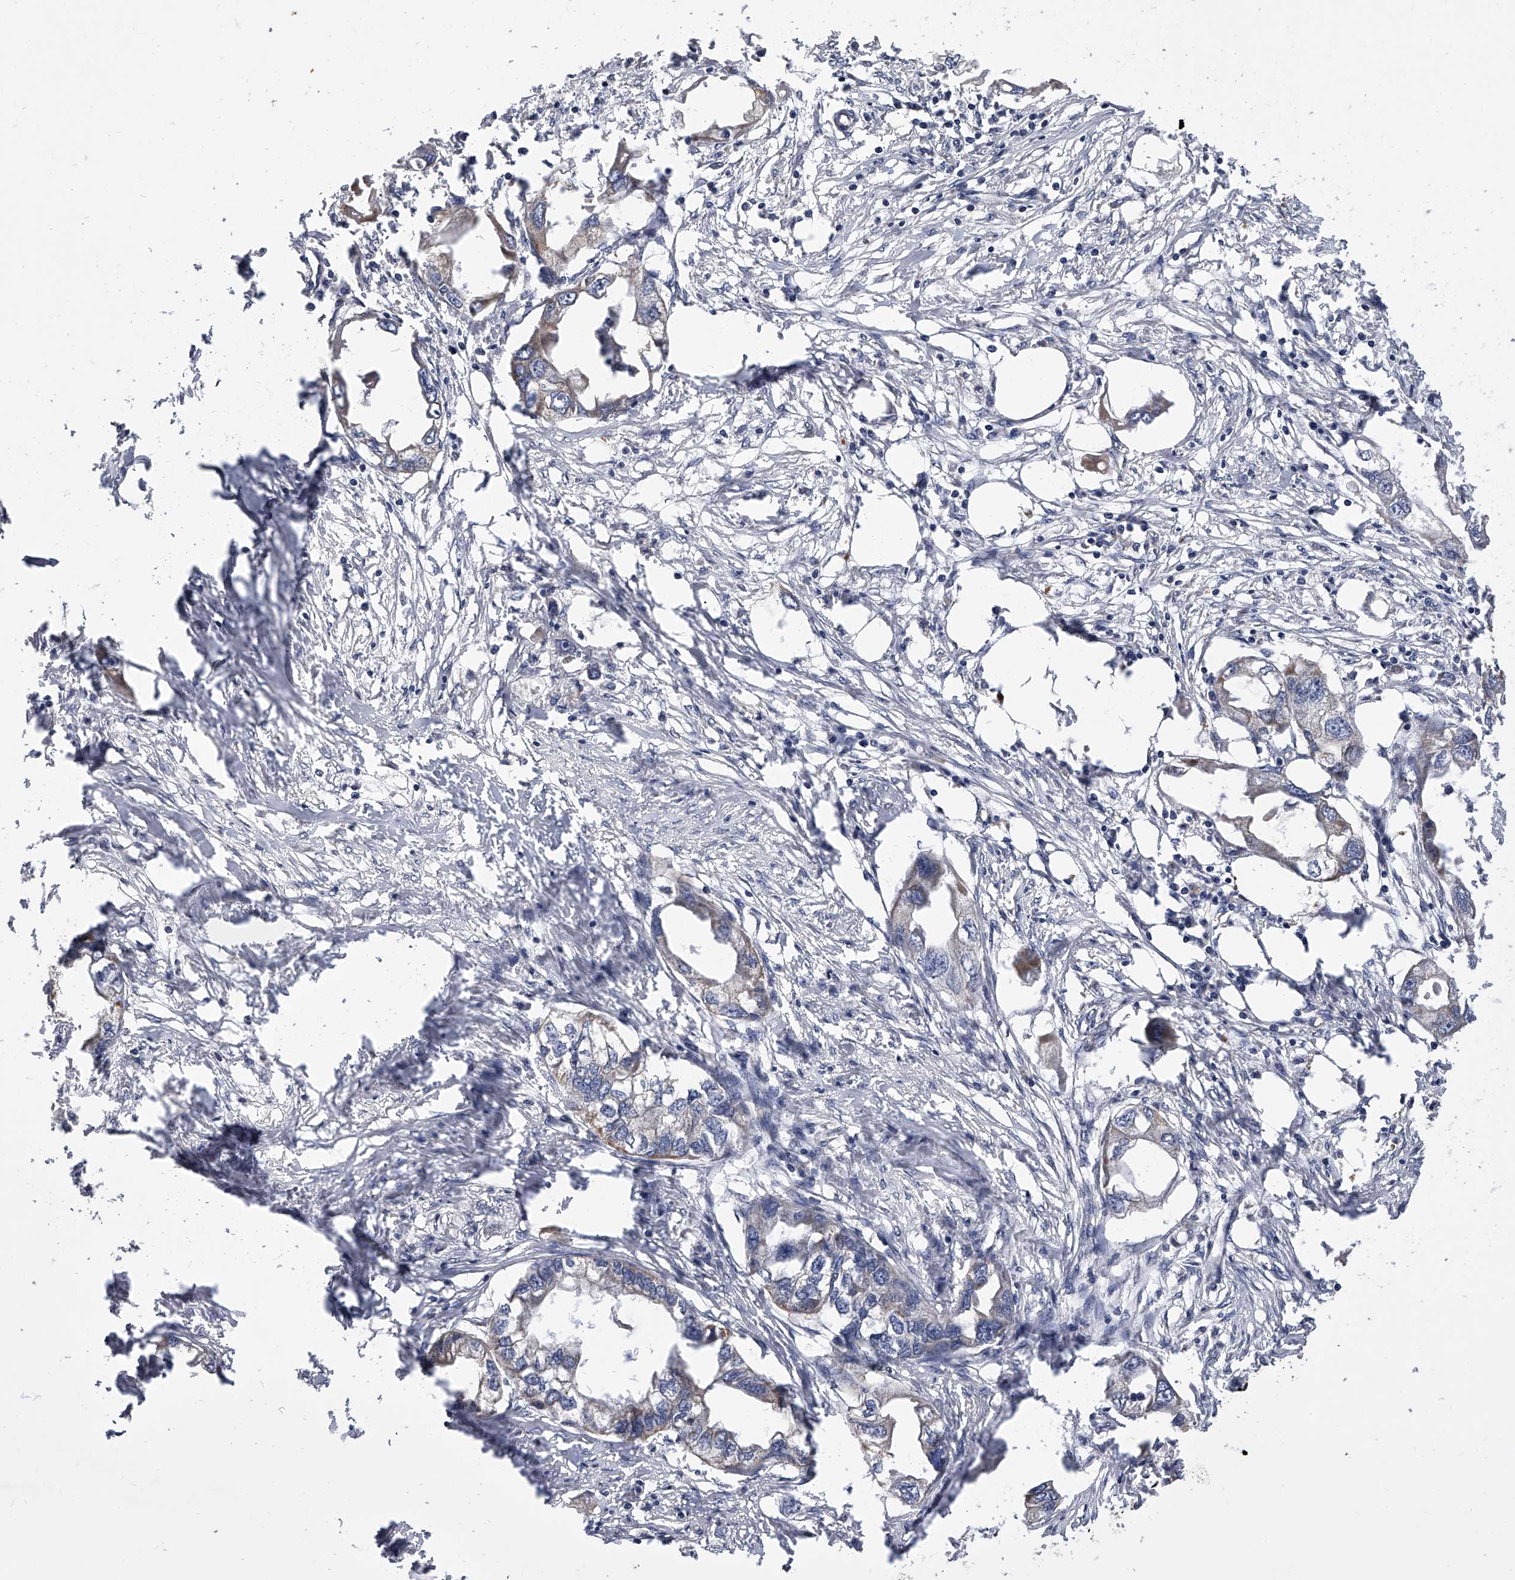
{"staining": {"intensity": "weak", "quantity": "<25%", "location": "cytoplasmic/membranous"}, "tissue": "endometrial cancer", "cell_type": "Tumor cells", "image_type": "cancer", "snomed": [{"axis": "morphology", "description": "Adenocarcinoma, NOS"}, {"axis": "morphology", "description": "Adenocarcinoma, metastatic, NOS"}, {"axis": "topography", "description": "Adipose tissue"}, {"axis": "topography", "description": "Endometrium"}], "caption": "Tumor cells show no significant staining in adenocarcinoma (endometrial). Brightfield microscopy of IHC stained with DAB (brown) and hematoxylin (blue), captured at high magnification.", "gene": "MRPL28", "patient": {"sex": "female", "age": 67}}